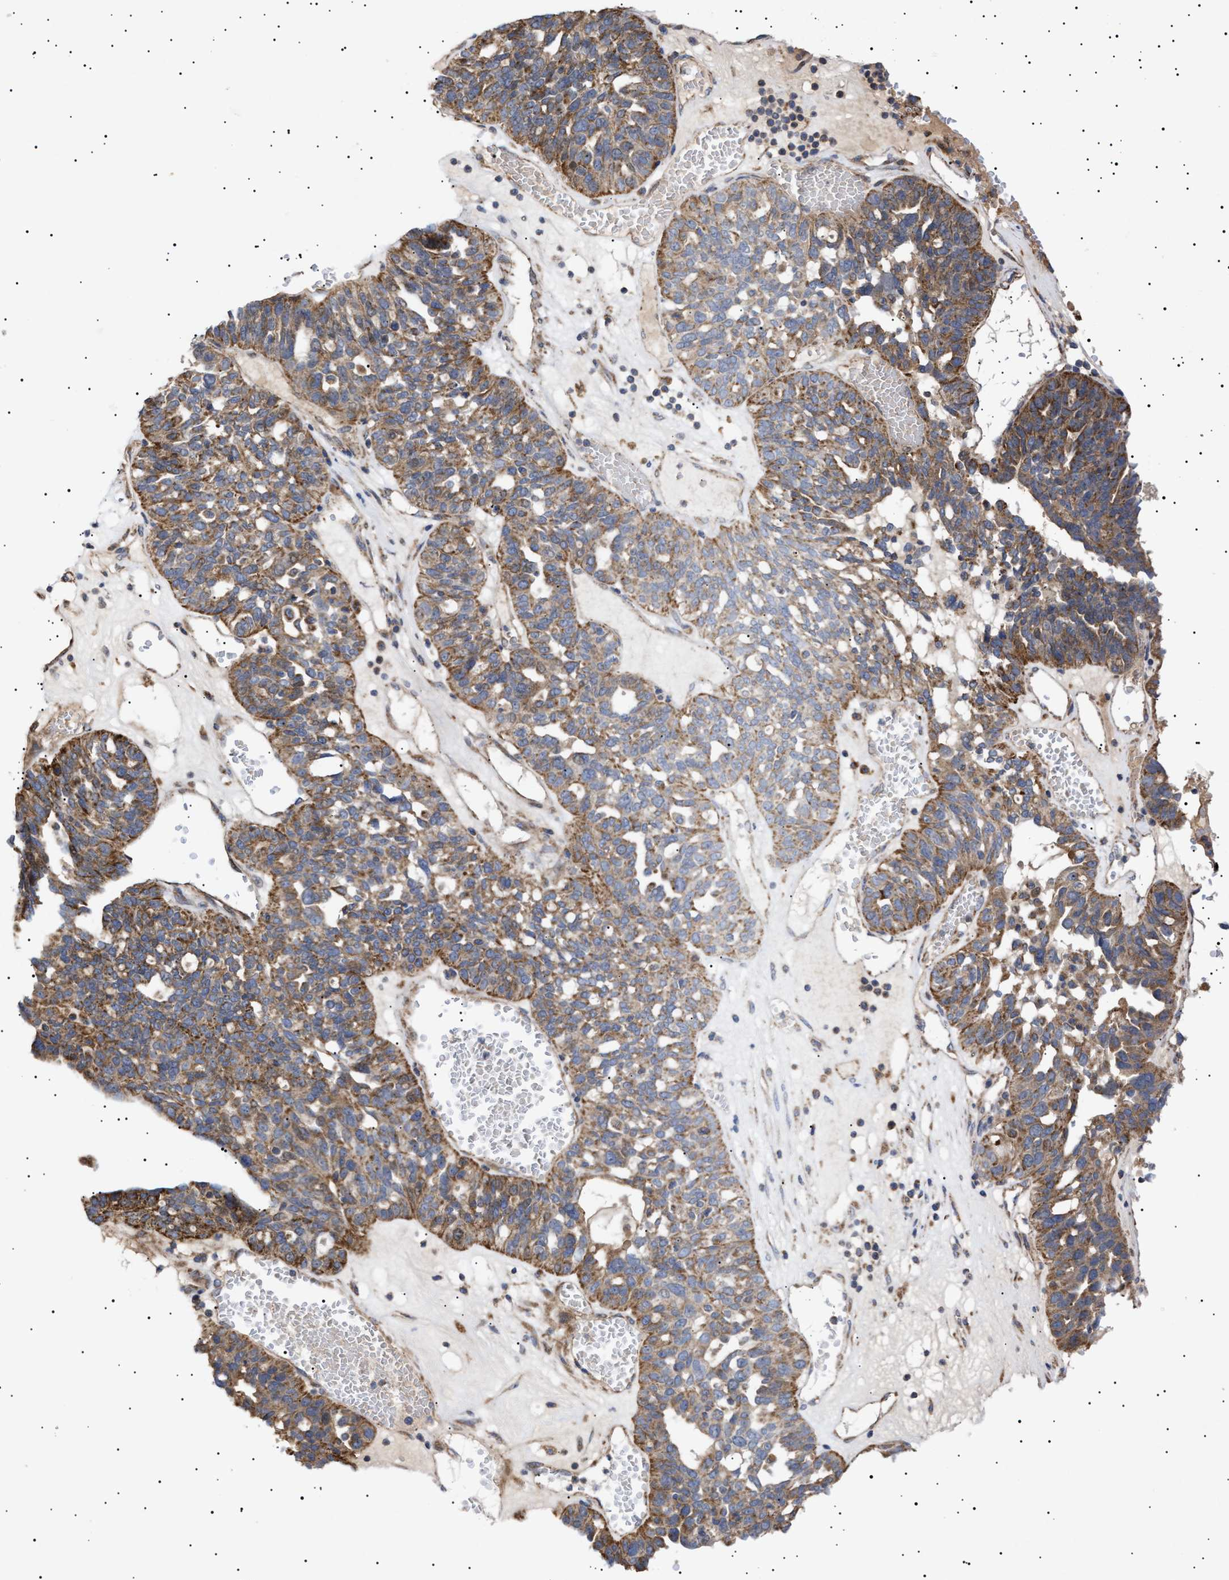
{"staining": {"intensity": "moderate", "quantity": ">75%", "location": "cytoplasmic/membranous"}, "tissue": "ovarian cancer", "cell_type": "Tumor cells", "image_type": "cancer", "snomed": [{"axis": "morphology", "description": "Cystadenocarcinoma, serous, NOS"}, {"axis": "topography", "description": "Ovary"}], "caption": "A photomicrograph of ovarian serous cystadenocarcinoma stained for a protein reveals moderate cytoplasmic/membranous brown staining in tumor cells.", "gene": "MRPL10", "patient": {"sex": "female", "age": 59}}